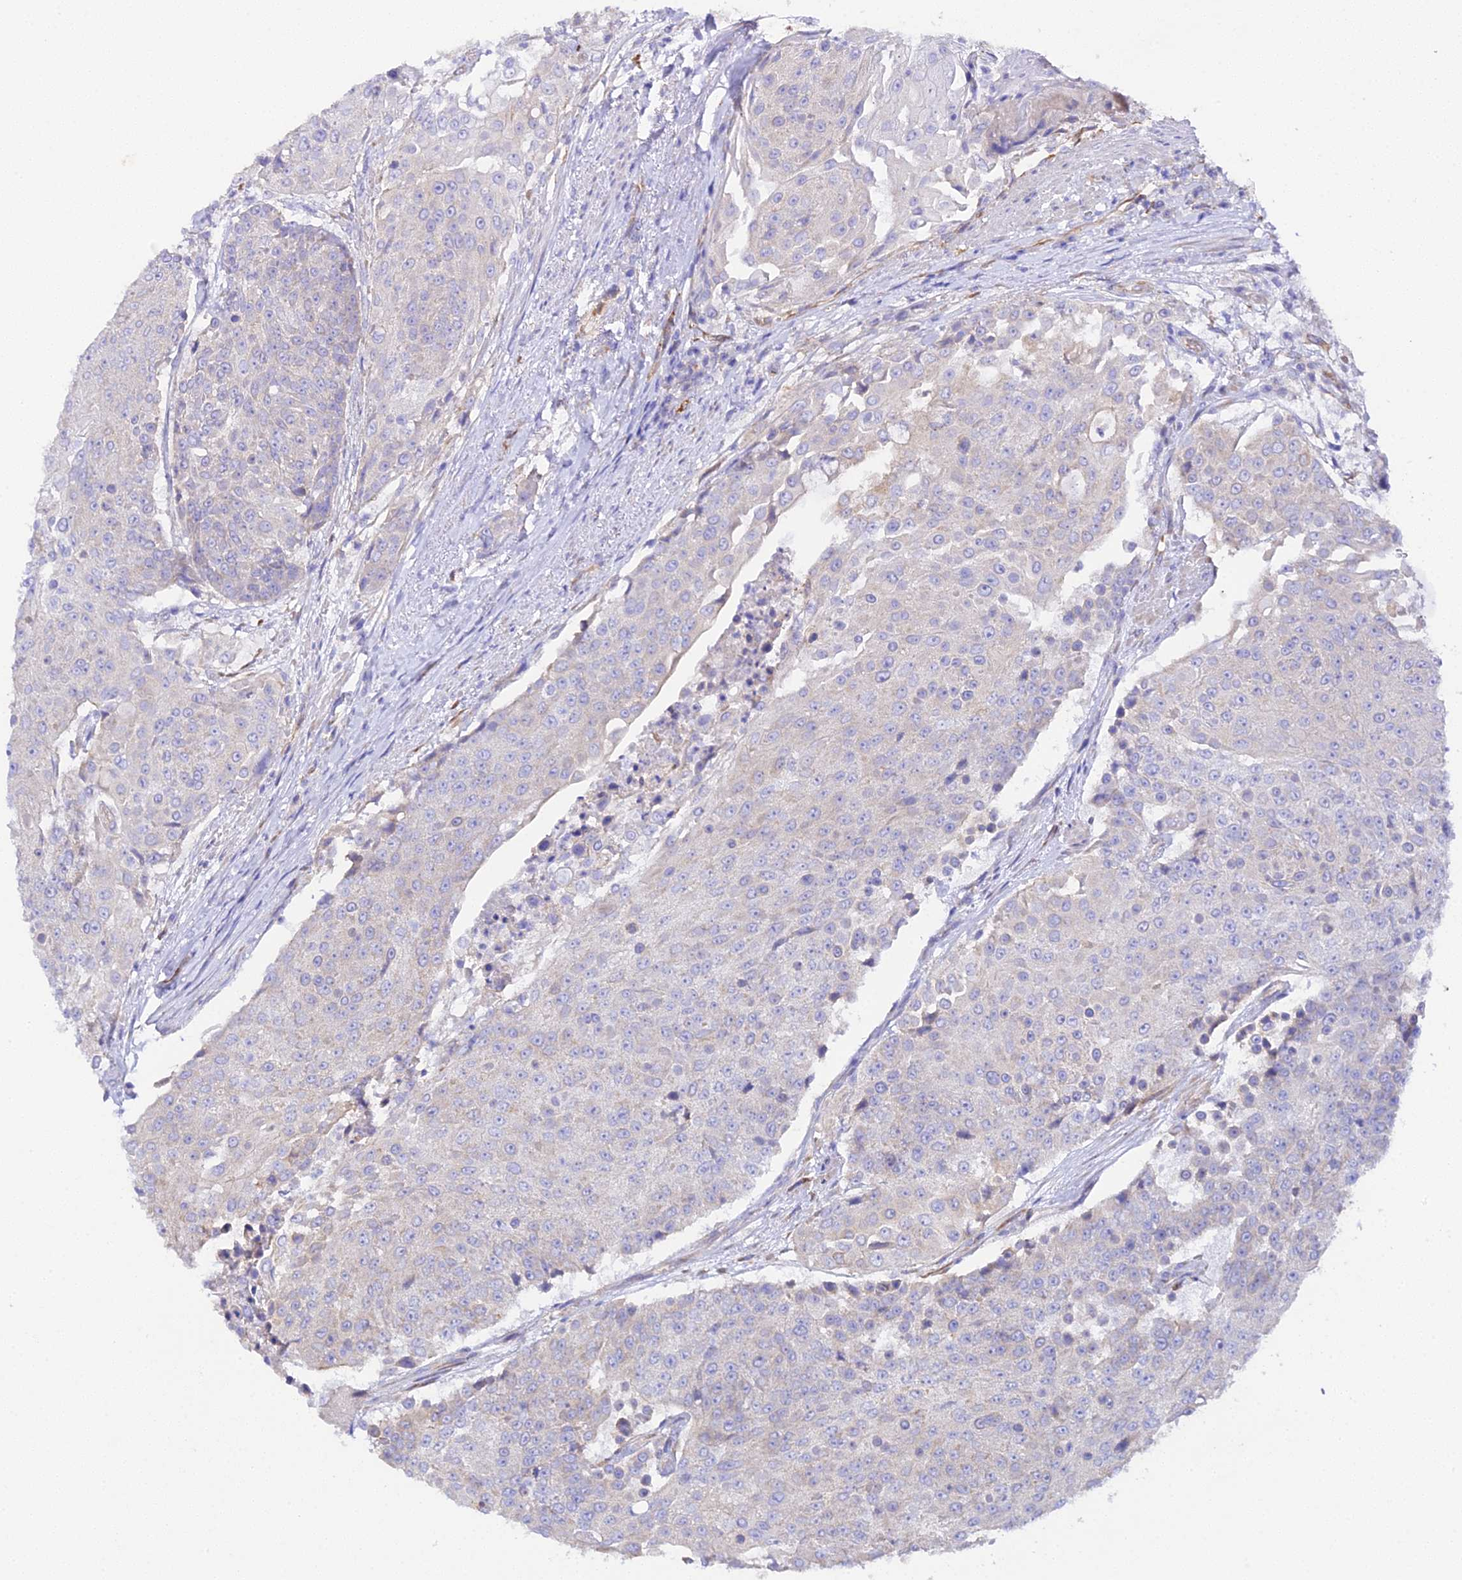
{"staining": {"intensity": "negative", "quantity": "none", "location": "none"}, "tissue": "urothelial cancer", "cell_type": "Tumor cells", "image_type": "cancer", "snomed": [{"axis": "morphology", "description": "Urothelial carcinoma, High grade"}, {"axis": "topography", "description": "Urinary bladder"}], "caption": "Immunohistochemical staining of high-grade urothelial carcinoma shows no significant positivity in tumor cells. (DAB (3,3'-diaminobenzidine) immunohistochemistry with hematoxylin counter stain).", "gene": "CFAP45", "patient": {"sex": "female", "age": 63}}